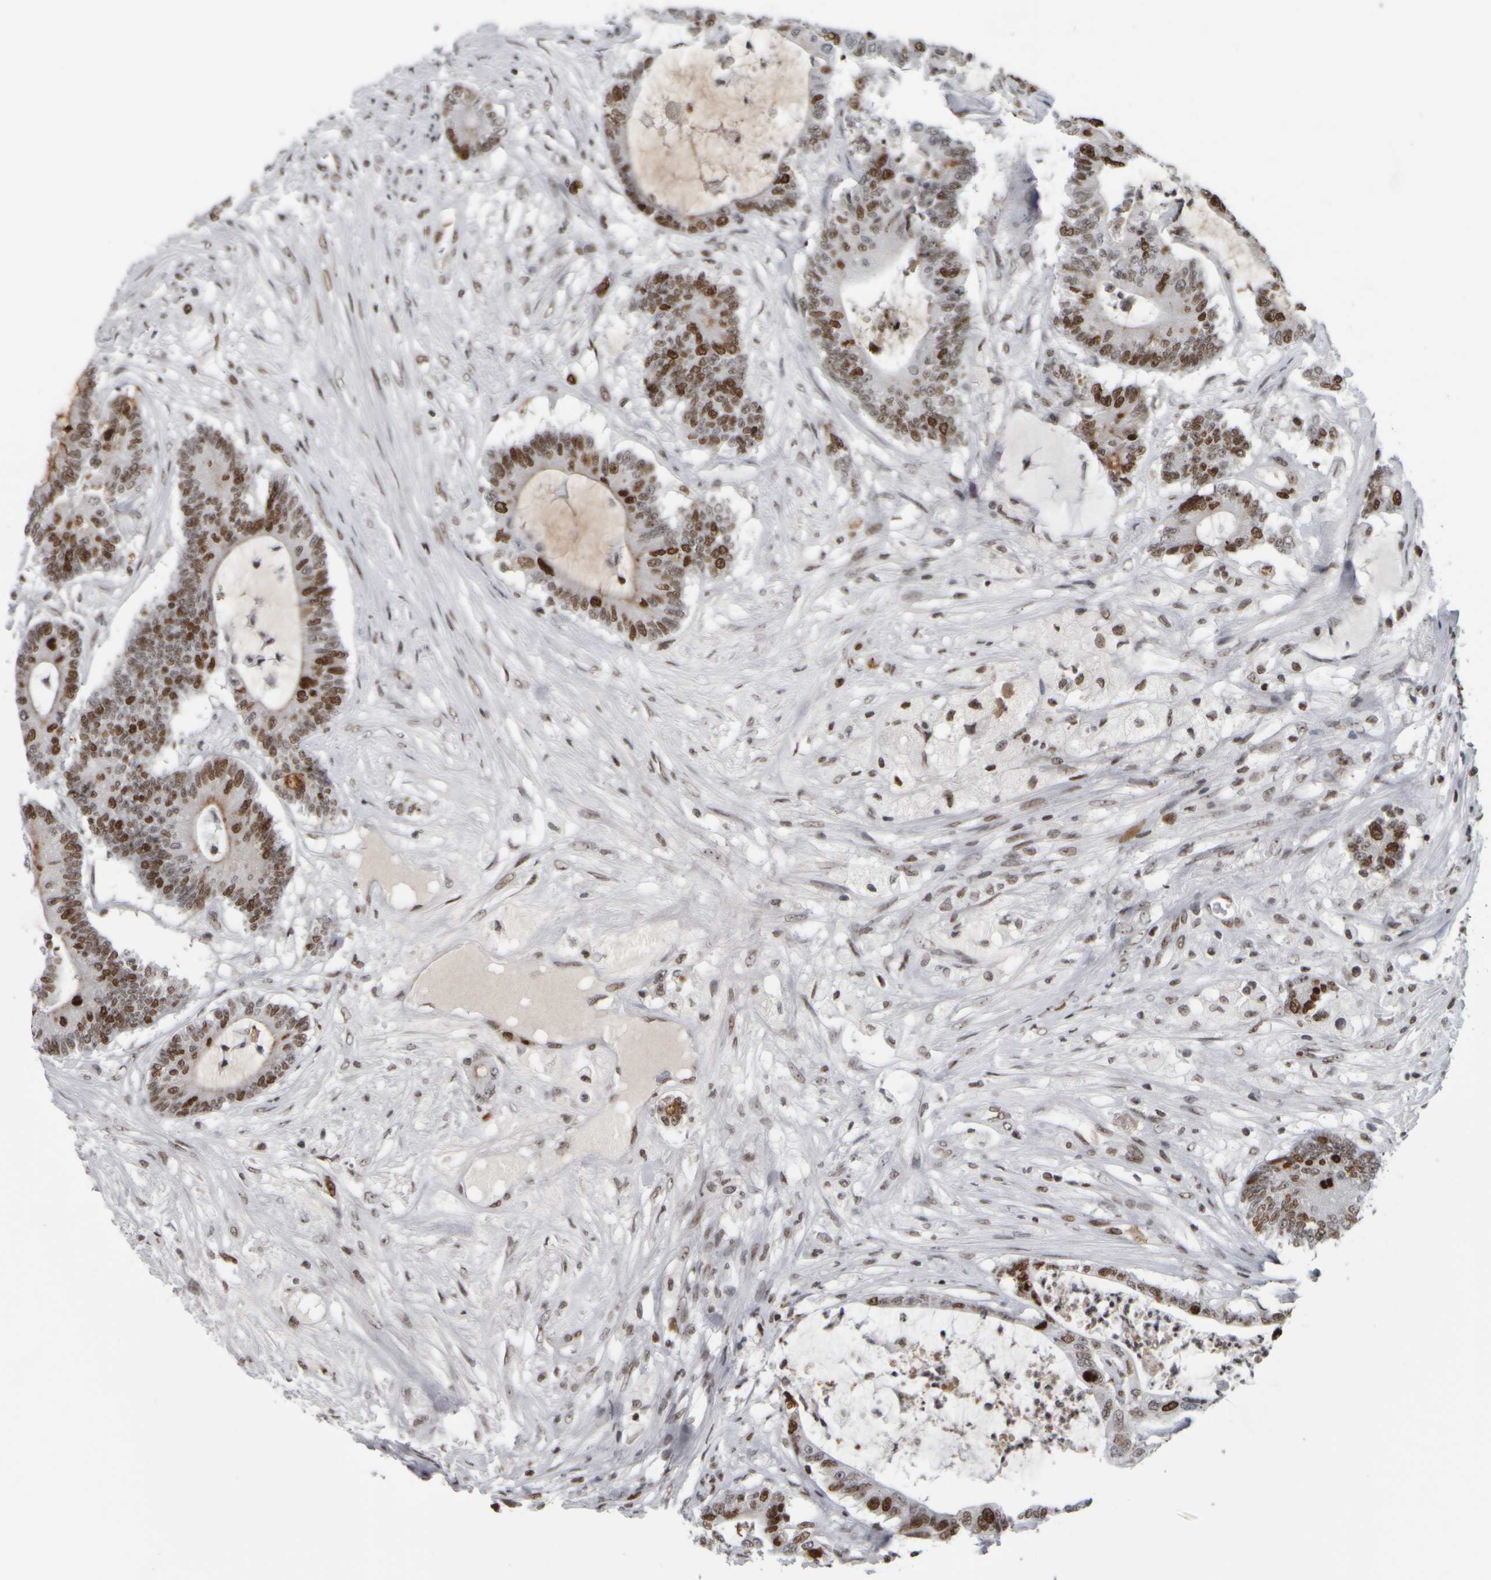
{"staining": {"intensity": "moderate", "quantity": ">75%", "location": "nuclear"}, "tissue": "colorectal cancer", "cell_type": "Tumor cells", "image_type": "cancer", "snomed": [{"axis": "morphology", "description": "Adenocarcinoma, NOS"}, {"axis": "topography", "description": "Colon"}], "caption": "Immunohistochemical staining of colorectal cancer (adenocarcinoma) demonstrates medium levels of moderate nuclear expression in about >75% of tumor cells.", "gene": "TOP2B", "patient": {"sex": "female", "age": 84}}